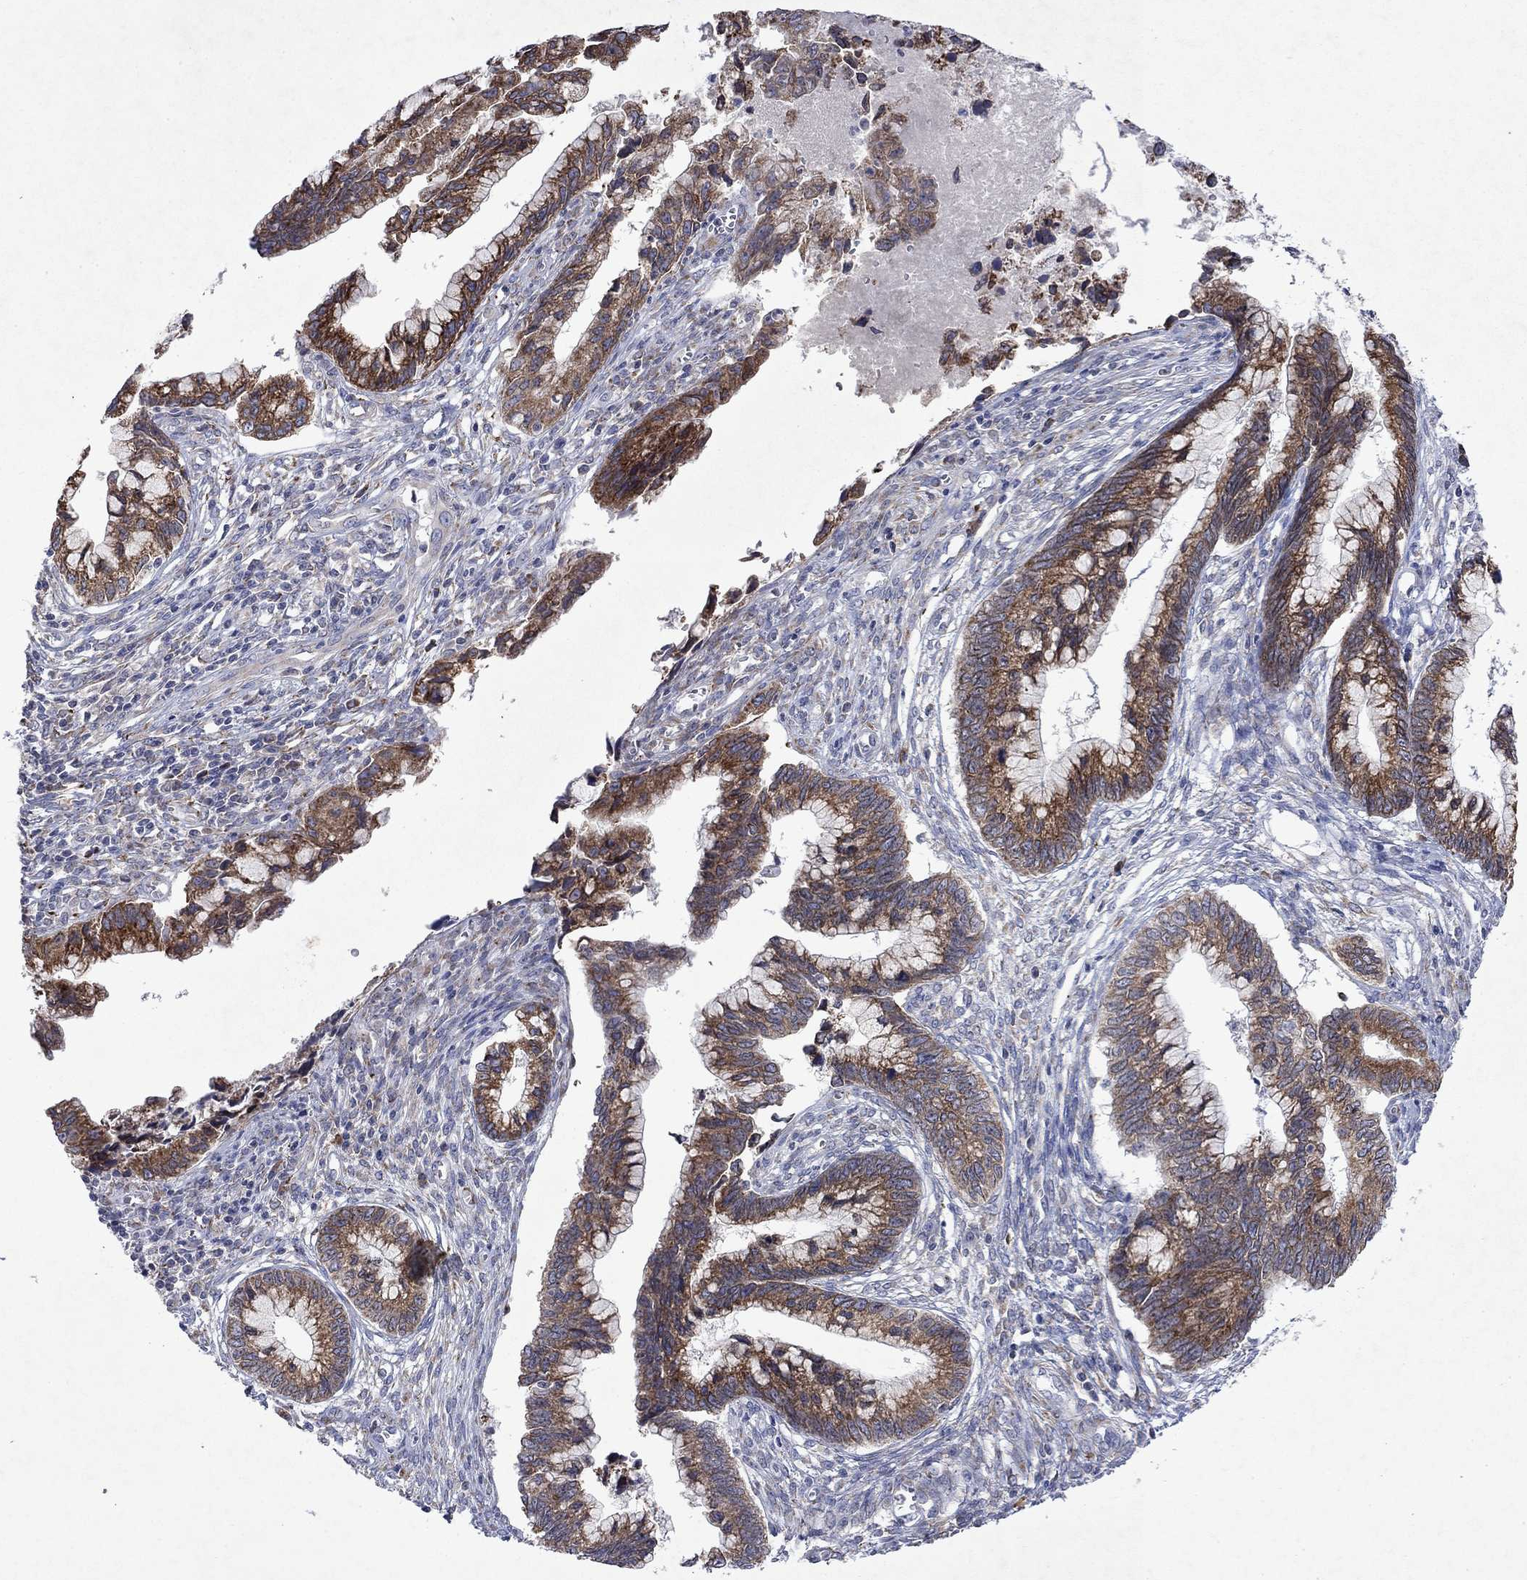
{"staining": {"intensity": "strong", "quantity": "25%-75%", "location": "cytoplasmic/membranous"}, "tissue": "cervical cancer", "cell_type": "Tumor cells", "image_type": "cancer", "snomed": [{"axis": "morphology", "description": "Adenocarcinoma, NOS"}, {"axis": "topography", "description": "Cervix"}], "caption": "Human cervical cancer (adenocarcinoma) stained with a brown dye shows strong cytoplasmic/membranous positive expression in about 25%-75% of tumor cells.", "gene": "TMEM97", "patient": {"sex": "female", "age": 44}}